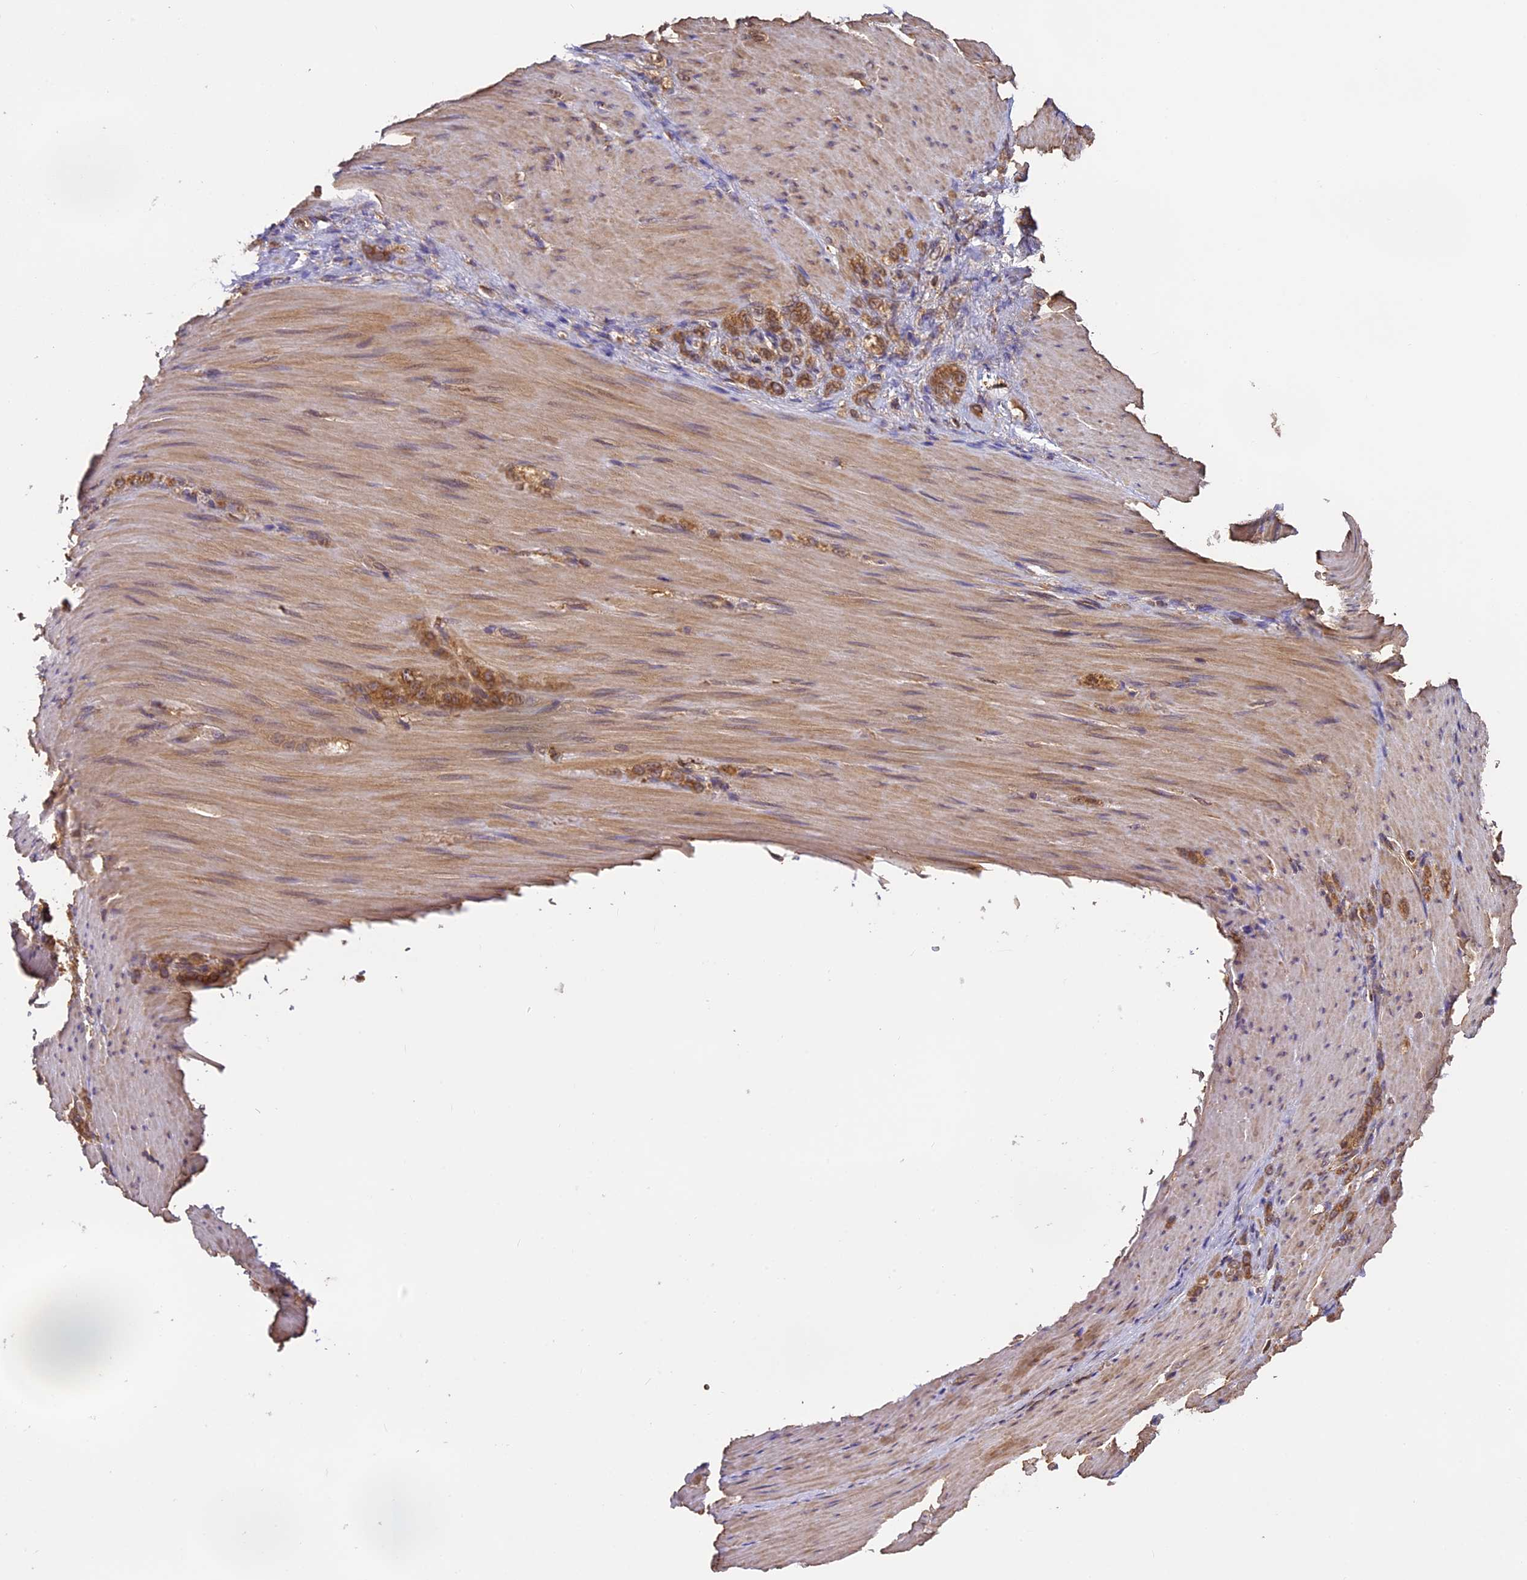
{"staining": {"intensity": "moderate", "quantity": ">75%", "location": "cytoplasmic/membranous"}, "tissue": "stomach cancer", "cell_type": "Tumor cells", "image_type": "cancer", "snomed": [{"axis": "morphology", "description": "Normal tissue, NOS"}, {"axis": "morphology", "description": "Adenocarcinoma, NOS"}, {"axis": "topography", "description": "Stomach"}], "caption": "Stomach adenocarcinoma stained for a protein exhibits moderate cytoplasmic/membranous positivity in tumor cells. Nuclei are stained in blue.", "gene": "BRAP", "patient": {"sex": "male", "age": 82}}